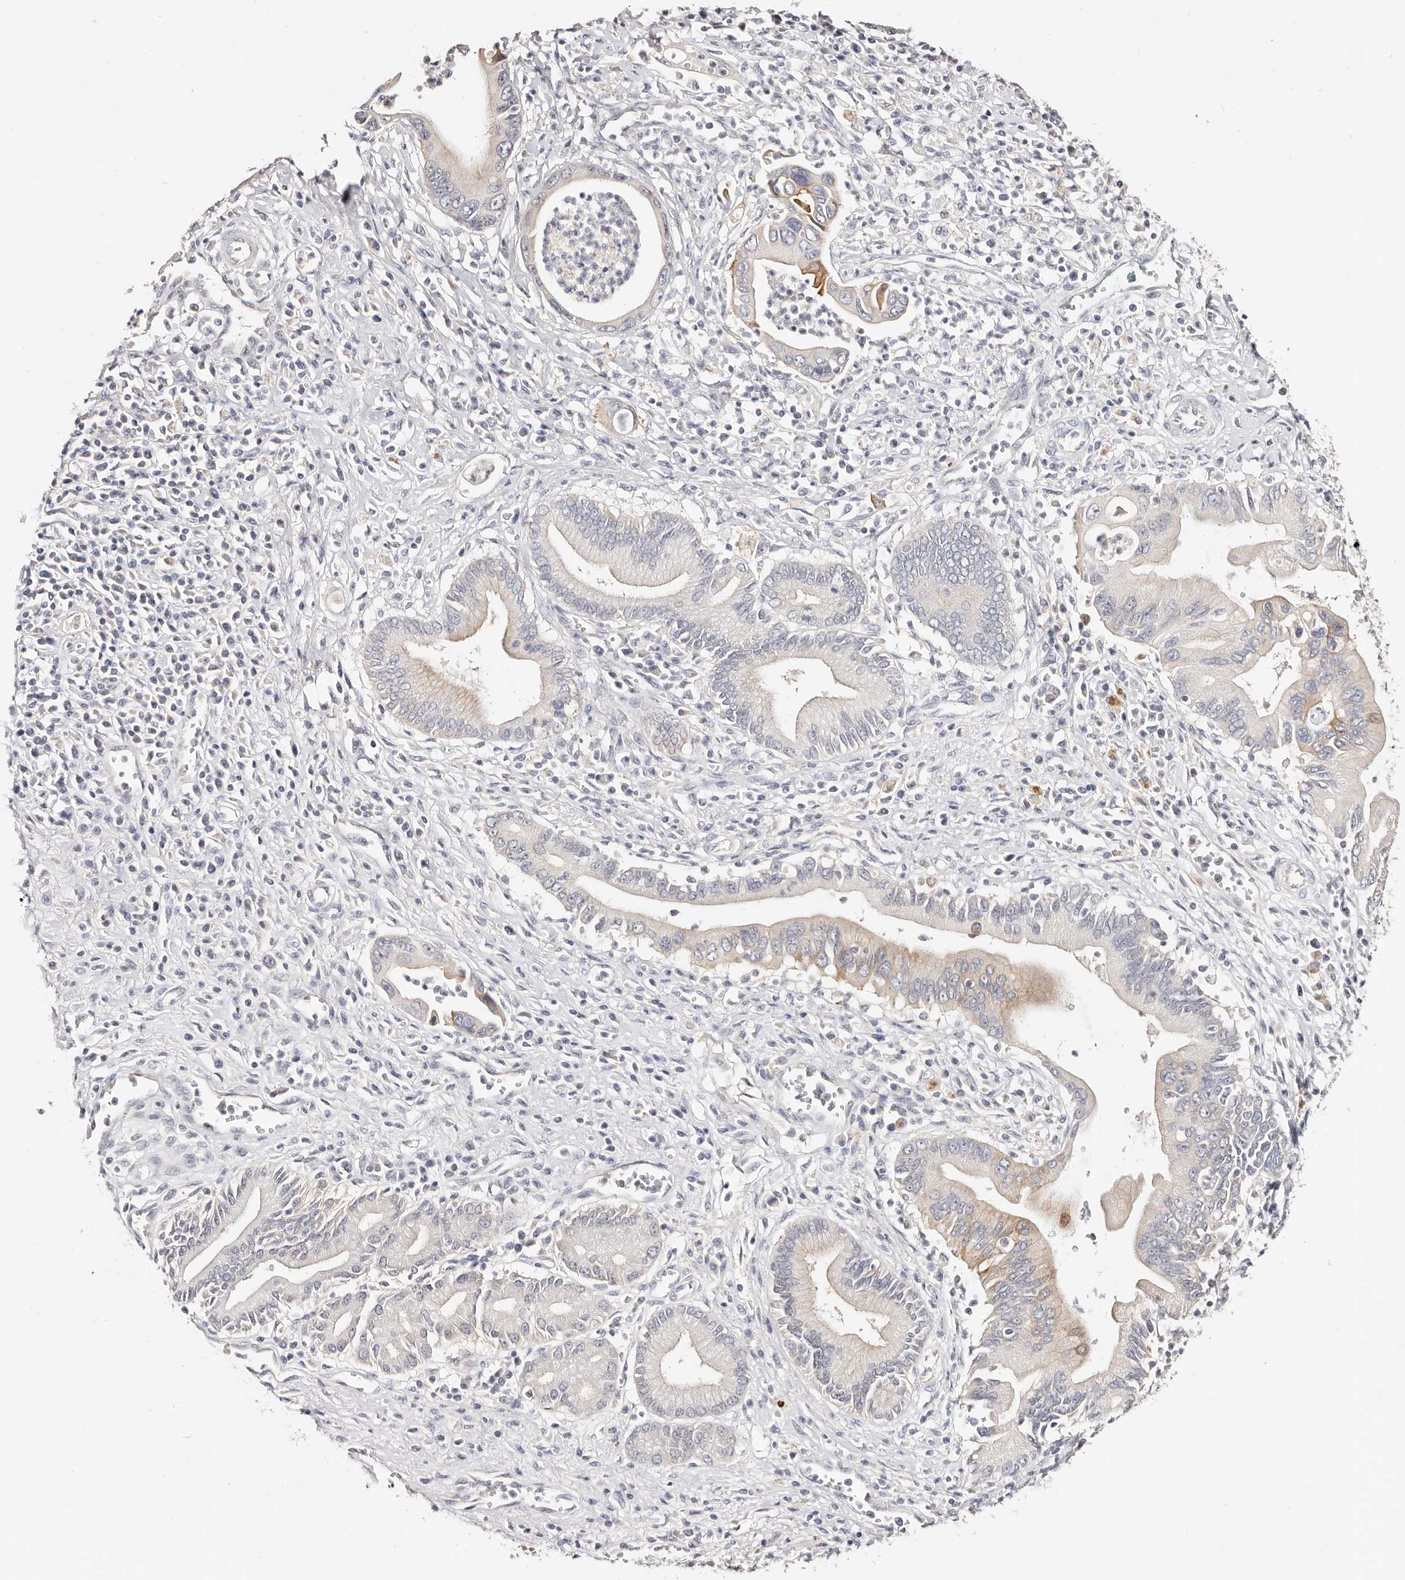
{"staining": {"intensity": "weak", "quantity": "<25%", "location": "cytoplasmic/membranous"}, "tissue": "pancreatic cancer", "cell_type": "Tumor cells", "image_type": "cancer", "snomed": [{"axis": "morphology", "description": "Adenocarcinoma, NOS"}, {"axis": "topography", "description": "Pancreas"}], "caption": "There is no significant positivity in tumor cells of pancreatic adenocarcinoma. (DAB (3,3'-diaminobenzidine) immunohistochemistry (IHC) with hematoxylin counter stain).", "gene": "VIPAS39", "patient": {"sex": "male", "age": 78}}